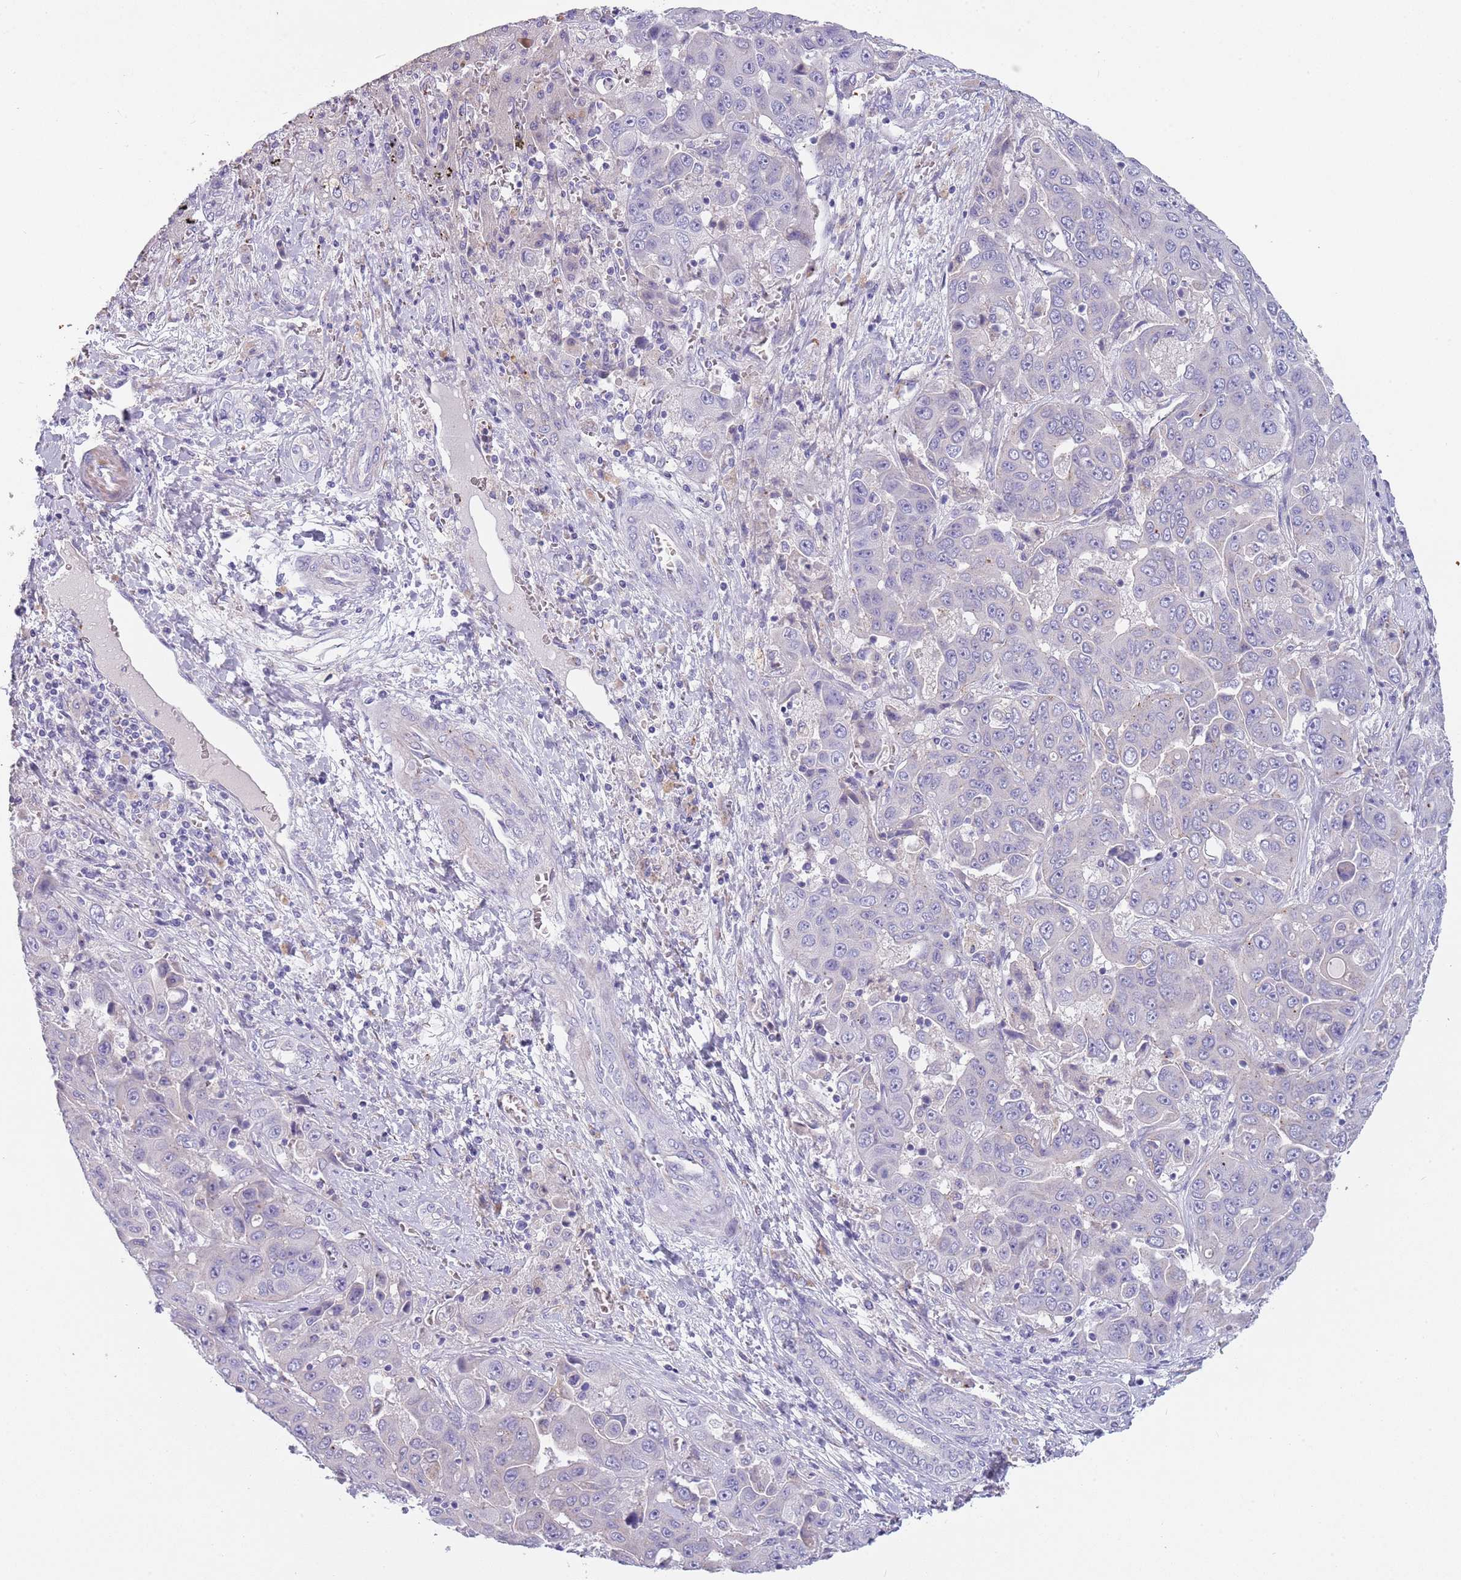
{"staining": {"intensity": "negative", "quantity": "none", "location": "none"}, "tissue": "liver cancer", "cell_type": "Tumor cells", "image_type": "cancer", "snomed": [{"axis": "morphology", "description": "Cholangiocarcinoma"}, {"axis": "topography", "description": "Liver"}], "caption": "The immunohistochemistry (IHC) micrograph has no significant positivity in tumor cells of liver cancer (cholangiocarcinoma) tissue.", "gene": "MAN1C1", "patient": {"sex": "female", "age": 52}}